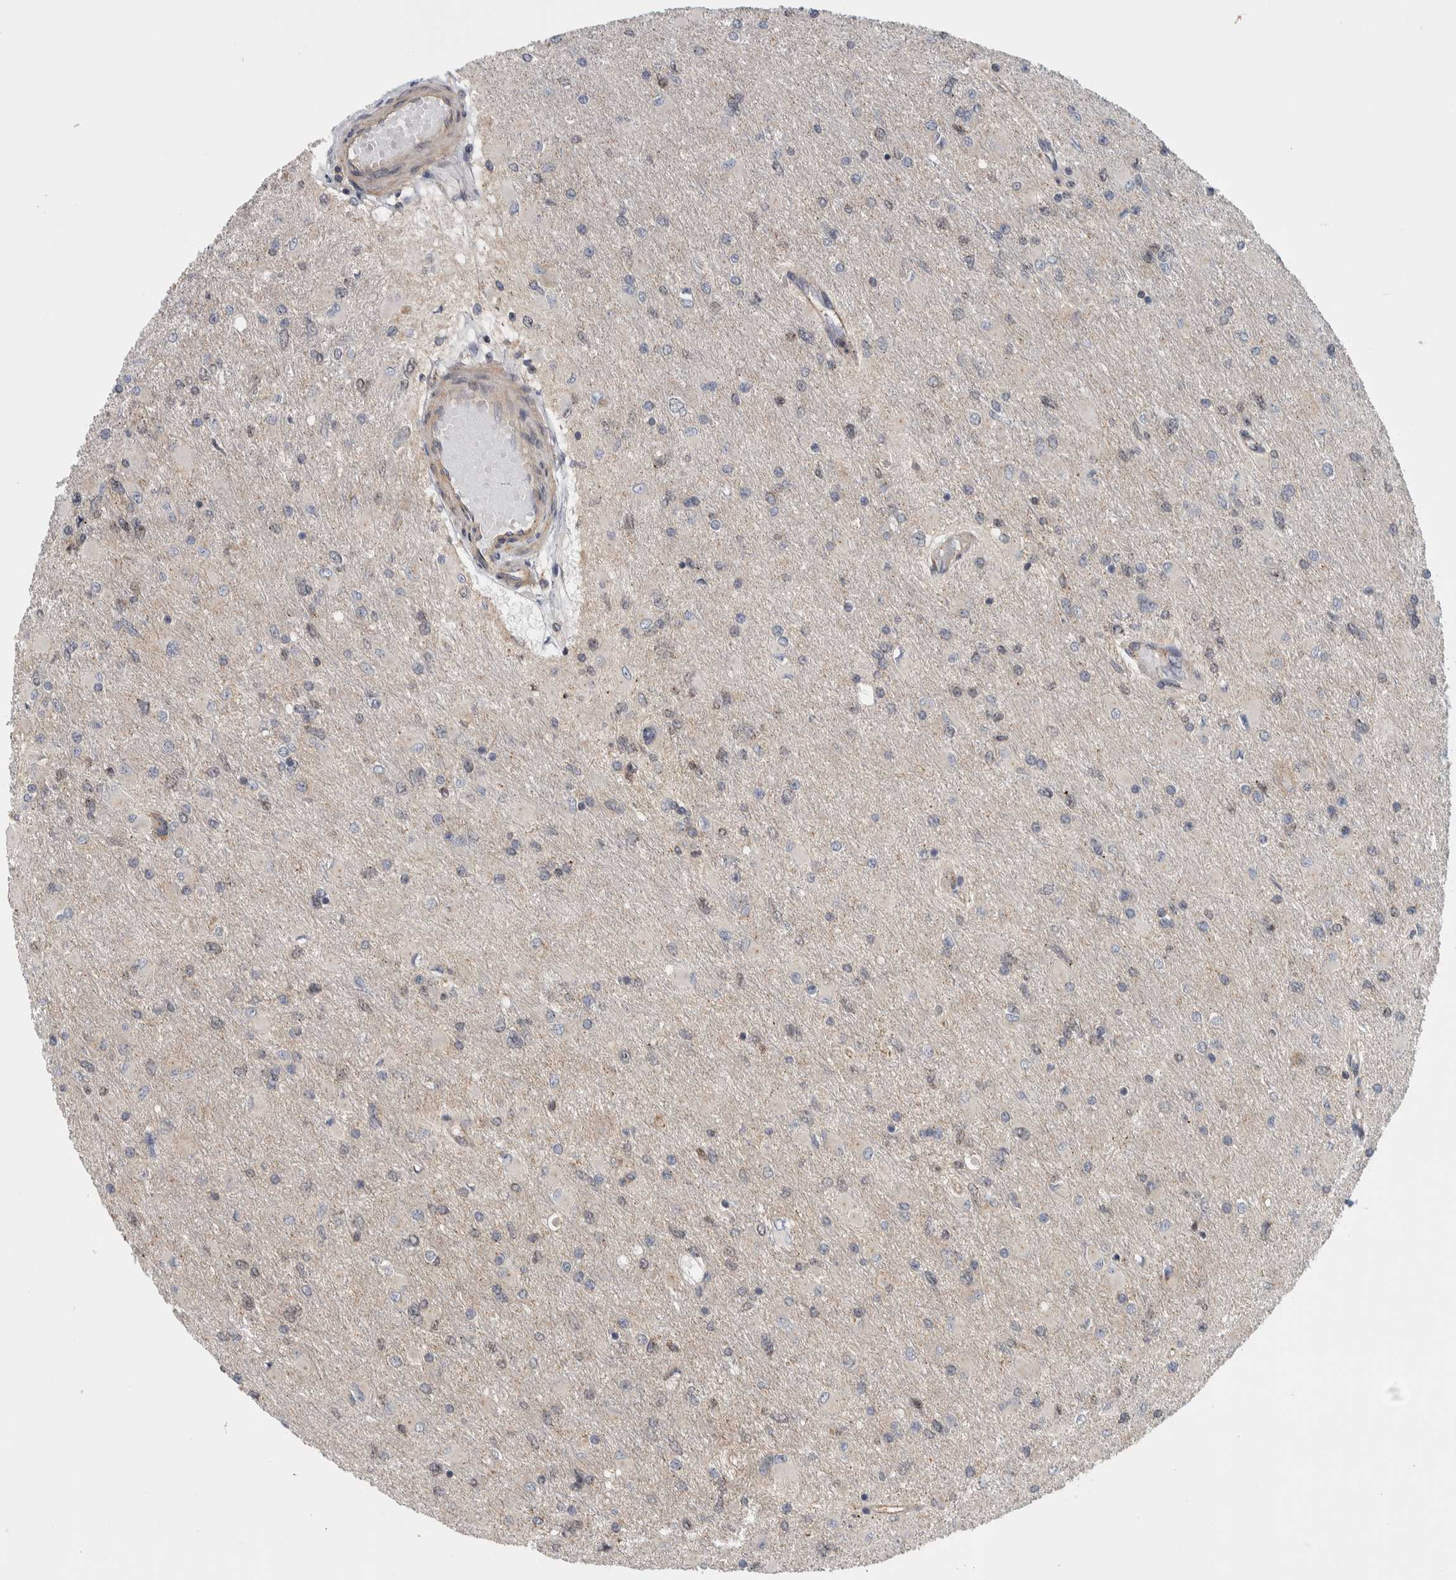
{"staining": {"intensity": "weak", "quantity": "<25%", "location": "cytoplasmic/membranous"}, "tissue": "glioma", "cell_type": "Tumor cells", "image_type": "cancer", "snomed": [{"axis": "morphology", "description": "Glioma, malignant, High grade"}, {"axis": "topography", "description": "Cerebral cortex"}], "caption": "High power microscopy histopathology image of an immunohistochemistry image of glioma, revealing no significant expression in tumor cells.", "gene": "MSL1", "patient": {"sex": "female", "age": 36}}